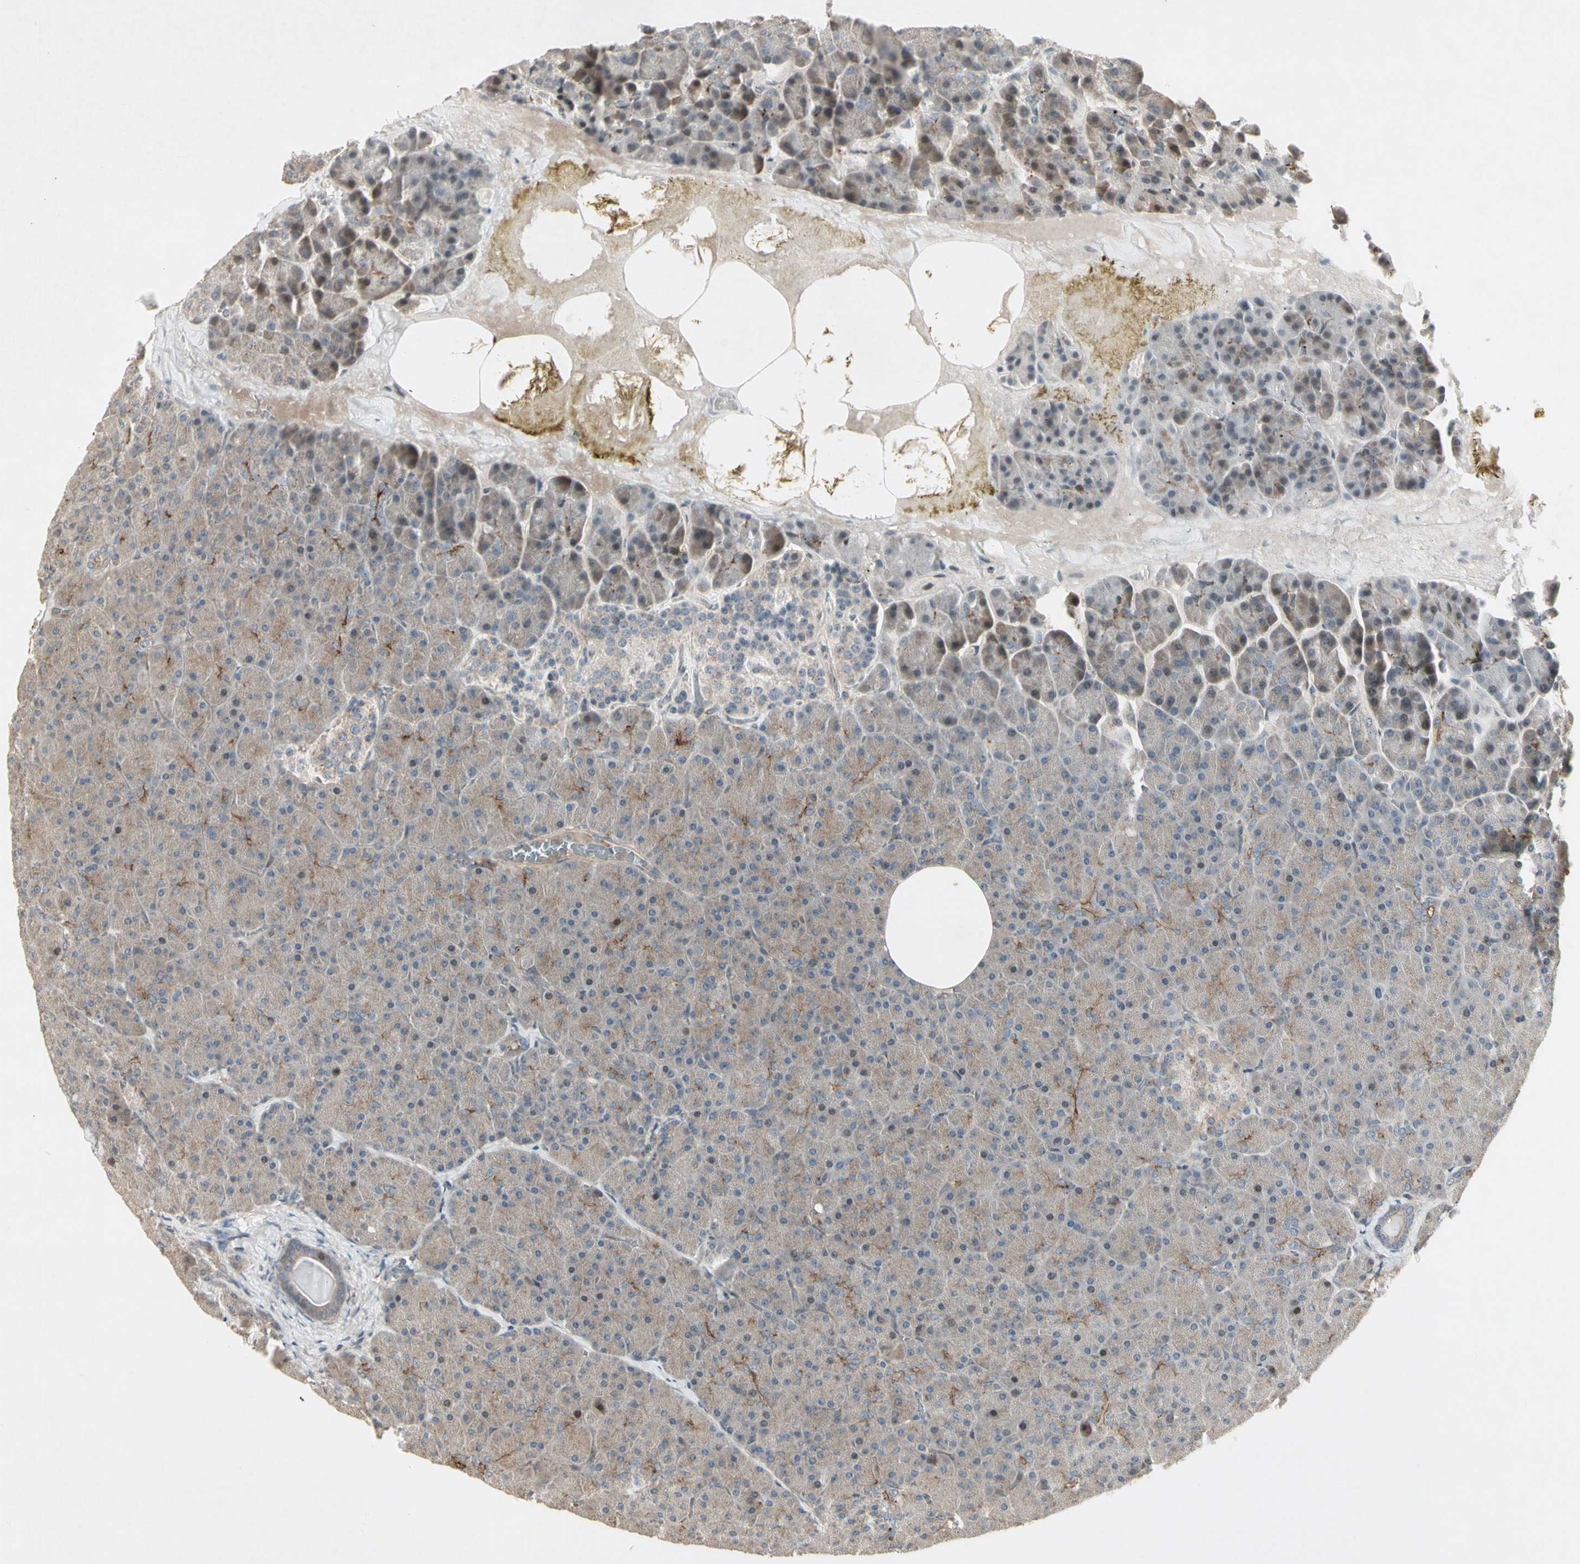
{"staining": {"intensity": "weak", "quantity": "<25%", "location": "cytoplasmic/membranous,nuclear"}, "tissue": "pancreas", "cell_type": "Exocrine glandular cells", "image_type": "normal", "snomed": [{"axis": "morphology", "description": "Normal tissue, NOS"}, {"axis": "topography", "description": "Pancreas"}], "caption": "Immunohistochemistry (IHC) image of unremarkable human pancreas stained for a protein (brown), which demonstrates no staining in exocrine glandular cells.", "gene": "TEK", "patient": {"sex": "female", "age": 35}}